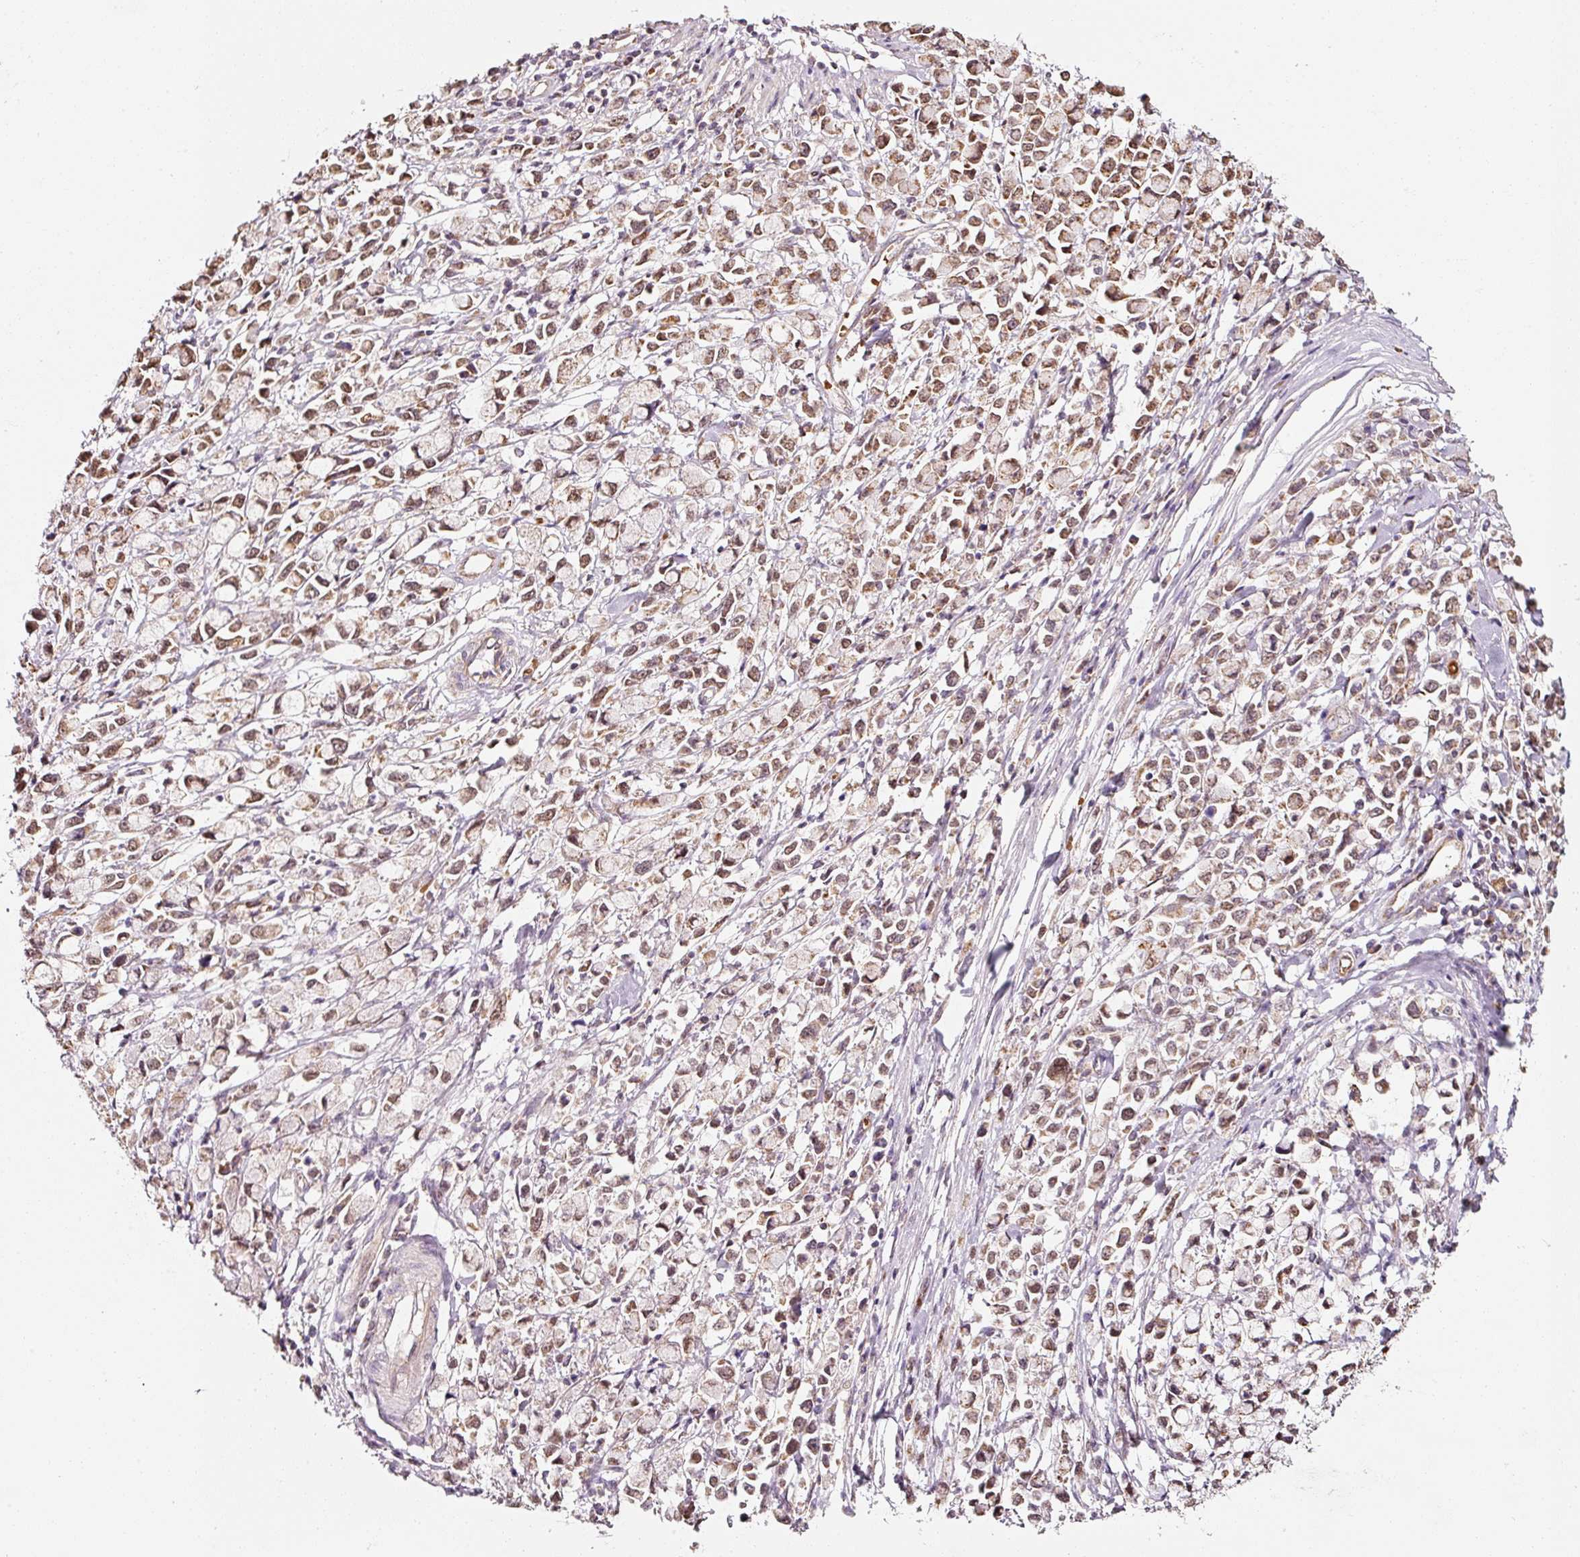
{"staining": {"intensity": "moderate", "quantity": ">75%", "location": "cytoplasmic/membranous,nuclear"}, "tissue": "stomach cancer", "cell_type": "Tumor cells", "image_type": "cancer", "snomed": [{"axis": "morphology", "description": "Adenocarcinoma, NOS"}, {"axis": "topography", "description": "Stomach"}], "caption": "Immunohistochemistry (IHC) image of neoplastic tissue: human stomach adenocarcinoma stained using immunohistochemistry (IHC) displays medium levels of moderate protein expression localized specifically in the cytoplasmic/membranous and nuclear of tumor cells, appearing as a cytoplasmic/membranous and nuclear brown color.", "gene": "ZNF460", "patient": {"sex": "female", "age": 81}}